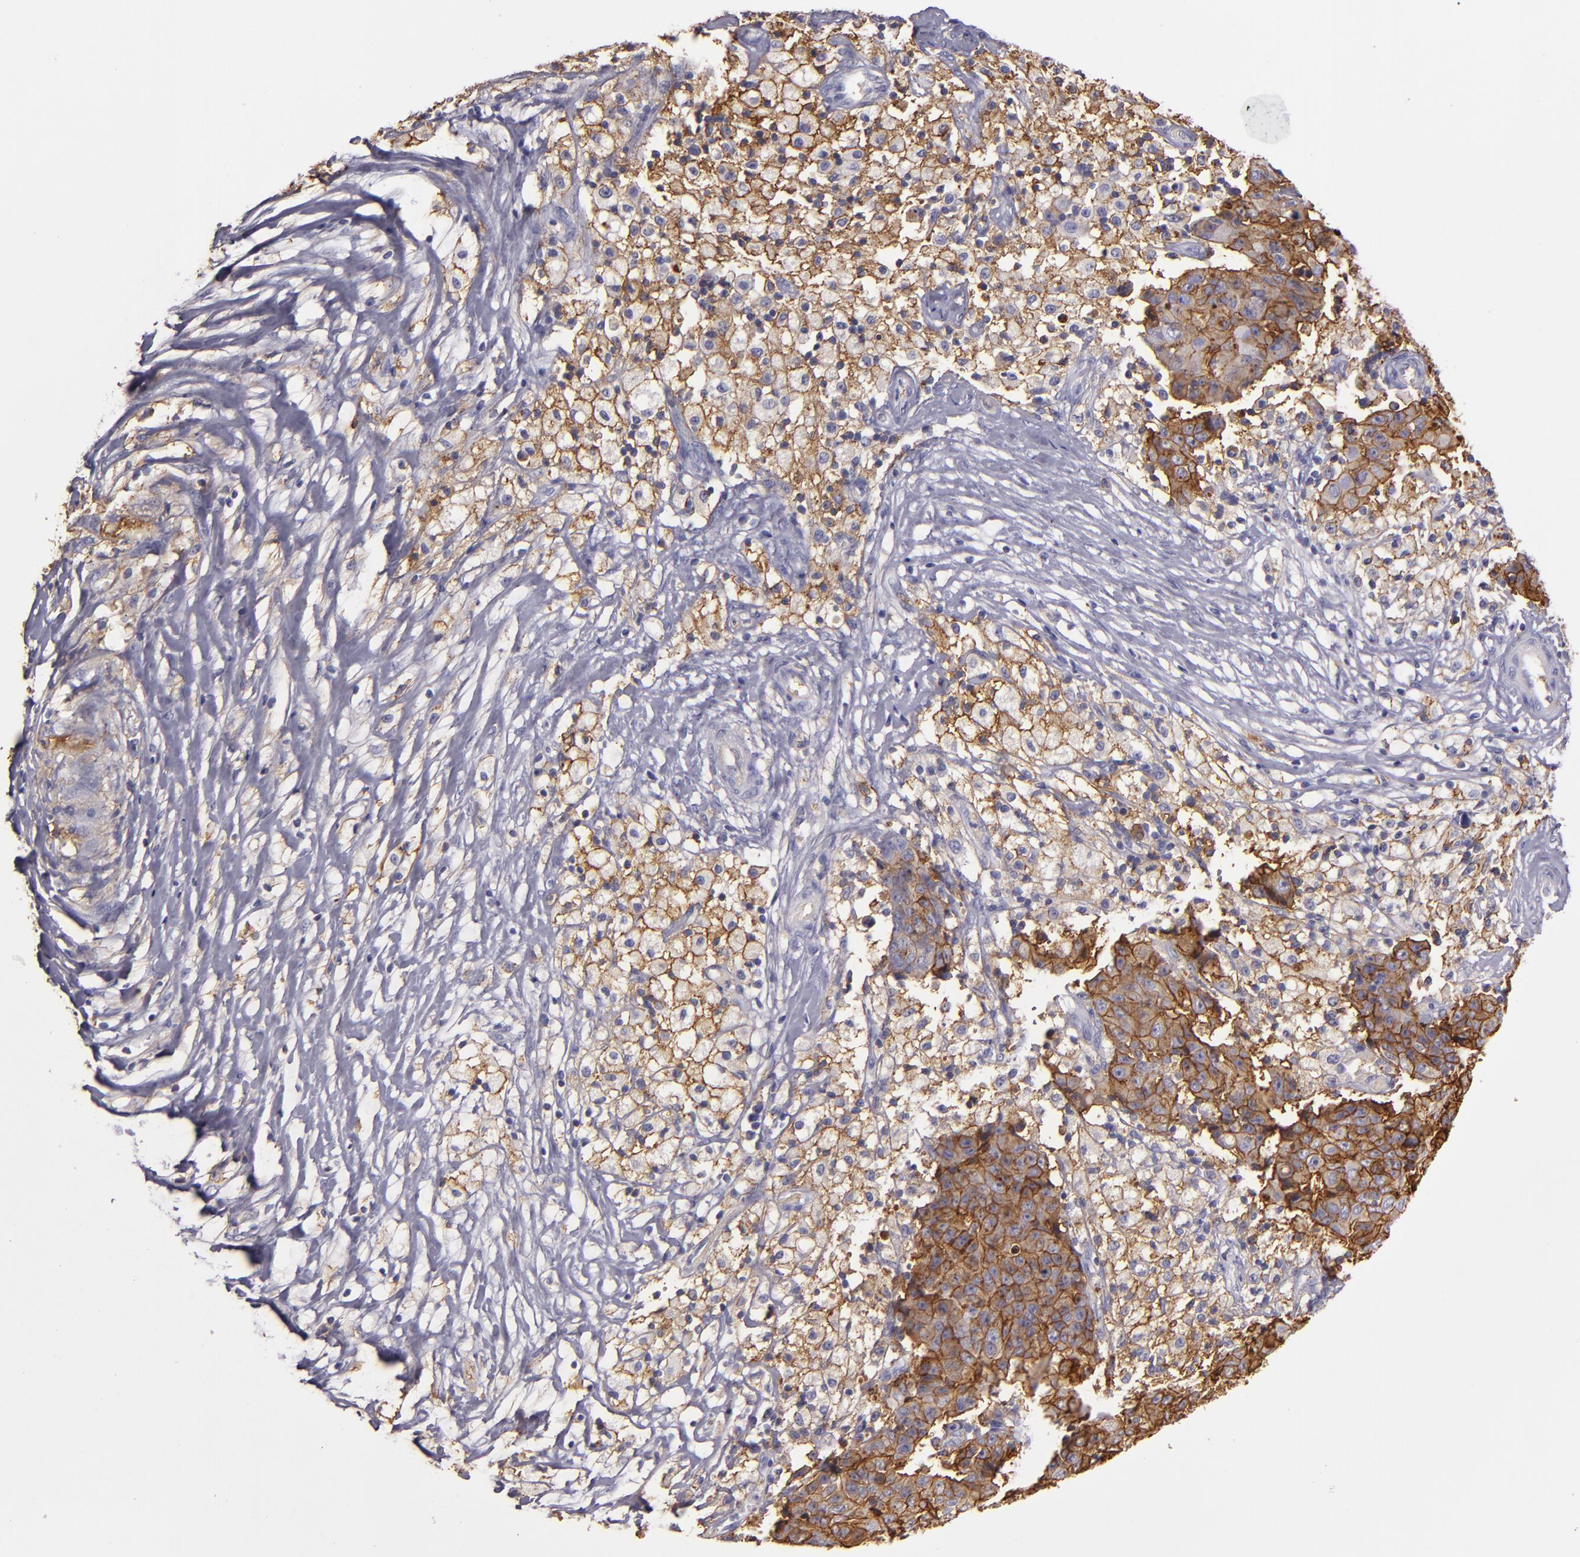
{"staining": {"intensity": "moderate", "quantity": ">75%", "location": "cytoplasmic/membranous"}, "tissue": "ovarian cancer", "cell_type": "Tumor cells", "image_type": "cancer", "snomed": [{"axis": "morphology", "description": "Carcinoma, endometroid"}, {"axis": "topography", "description": "Ovary"}], "caption": "Endometroid carcinoma (ovarian) stained with DAB immunohistochemistry exhibits medium levels of moderate cytoplasmic/membranous expression in approximately >75% of tumor cells.", "gene": "CD9", "patient": {"sex": "female", "age": 42}}